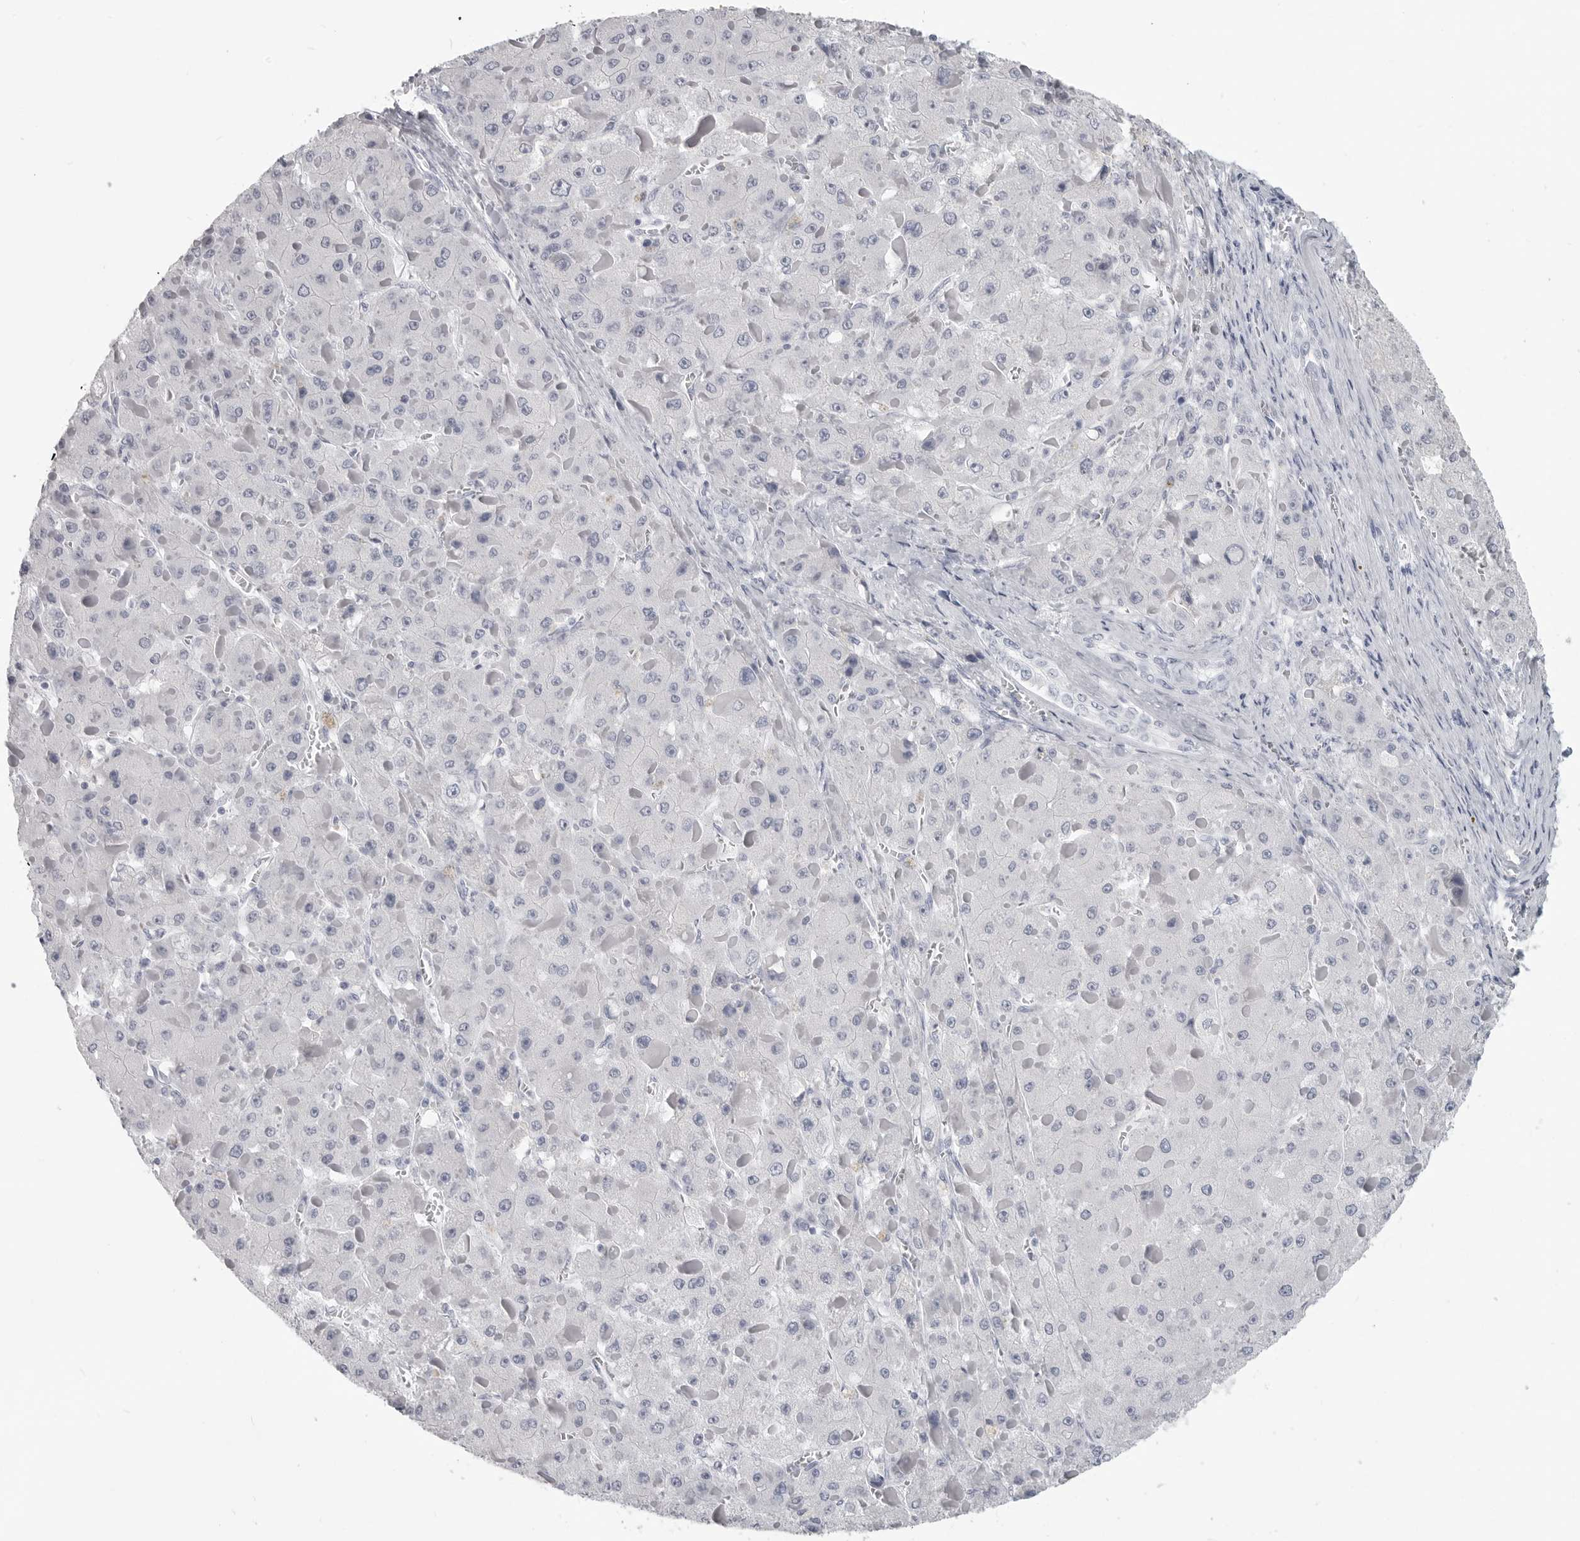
{"staining": {"intensity": "negative", "quantity": "none", "location": "none"}, "tissue": "liver cancer", "cell_type": "Tumor cells", "image_type": "cancer", "snomed": [{"axis": "morphology", "description": "Carcinoma, Hepatocellular, NOS"}, {"axis": "topography", "description": "Liver"}], "caption": "Immunohistochemistry (IHC) of human hepatocellular carcinoma (liver) exhibits no positivity in tumor cells.", "gene": "LY6D", "patient": {"sex": "female", "age": 73}}